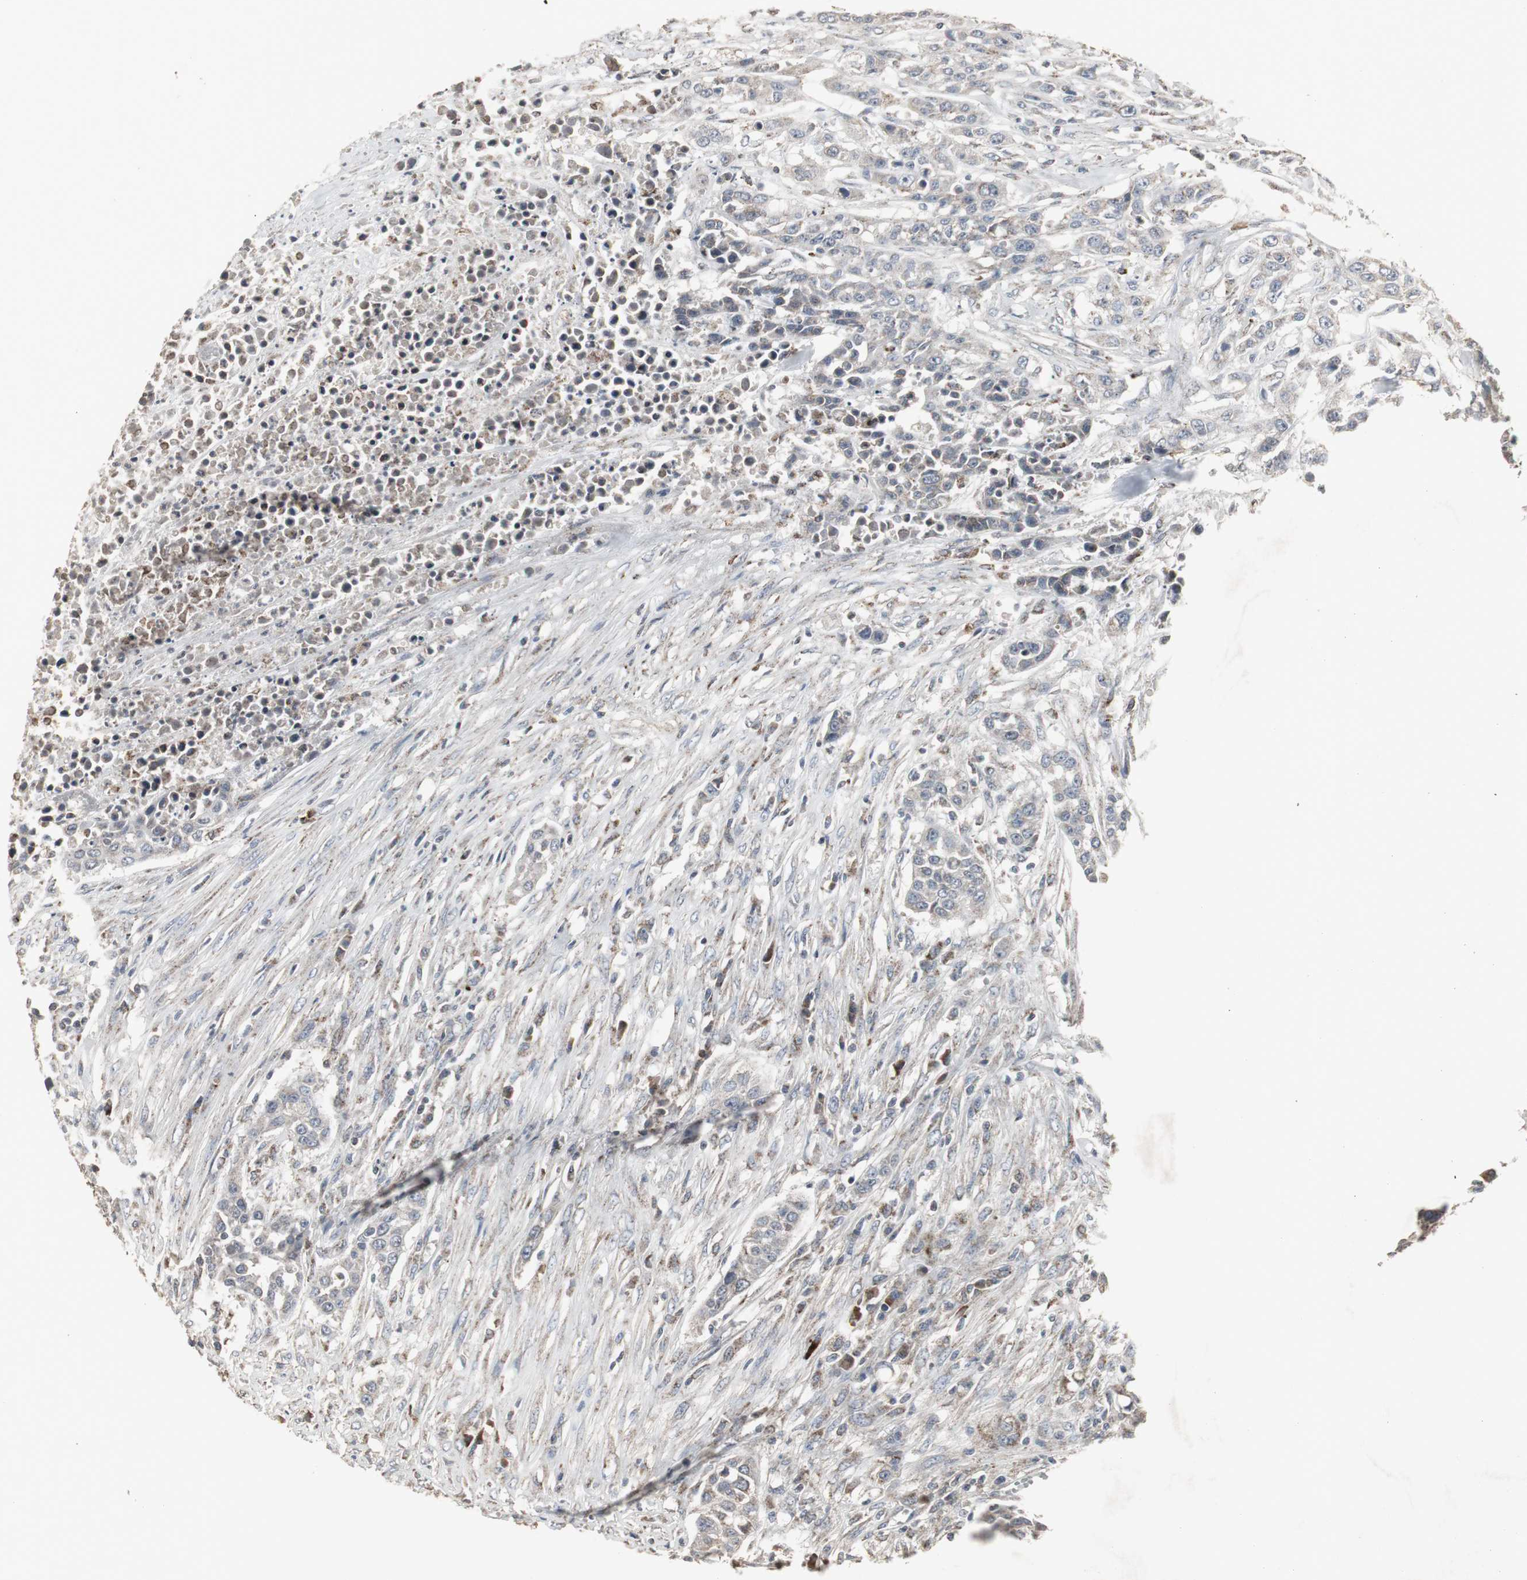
{"staining": {"intensity": "weak", "quantity": "25%-75%", "location": "cytoplasmic/membranous"}, "tissue": "urothelial cancer", "cell_type": "Tumor cells", "image_type": "cancer", "snomed": [{"axis": "morphology", "description": "Urothelial carcinoma, High grade"}, {"axis": "topography", "description": "Urinary bladder"}], "caption": "Urothelial carcinoma (high-grade) tissue exhibits weak cytoplasmic/membranous expression in about 25%-75% of tumor cells Nuclei are stained in blue.", "gene": "ACAA1", "patient": {"sex": "male", "age": 74}}